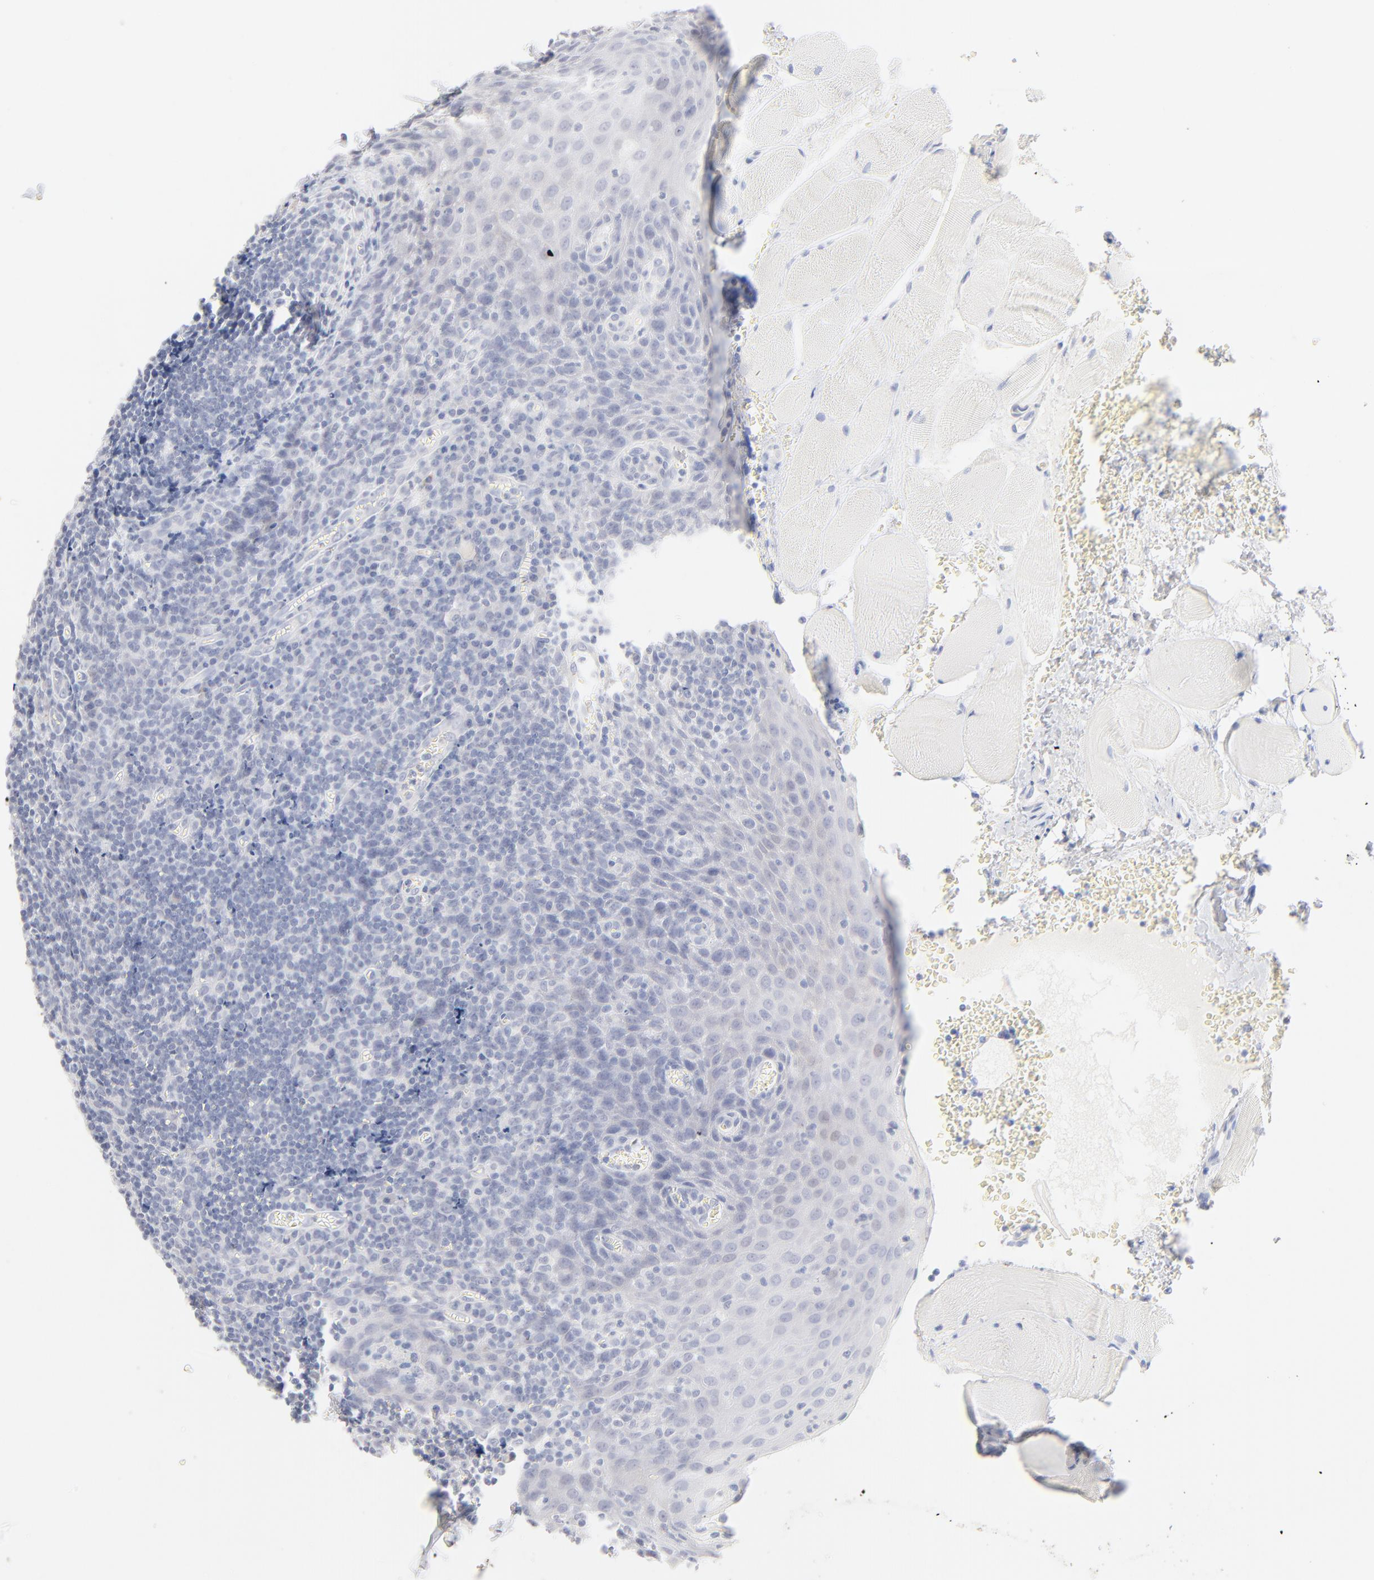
{"staining": {"intensity": "negative", "quantity": "none", "location": "none"}, "tissue": "tonsil", "cell_type": "Germinal center cells", "image_type": "normal", "snomed": [{"axis": "morphology", "description": "Normal tissue, NOS"}, {"axis": "topography", "description": "Tonsil"}], "caption": "DAB (3,3'-diaminobenzidine) immunohistochemical staining of benign human tonsil shows no significant positivity in germinal center cells. (Stains: DAB (3,3'-diaminobenzidine) immunohistochemistry with hematoxylin counter stain, Microscopy: brightfield microscopy at high magnification).", "gene": "ONECUT1", "patient": {"sex": "male", "age": 20}}